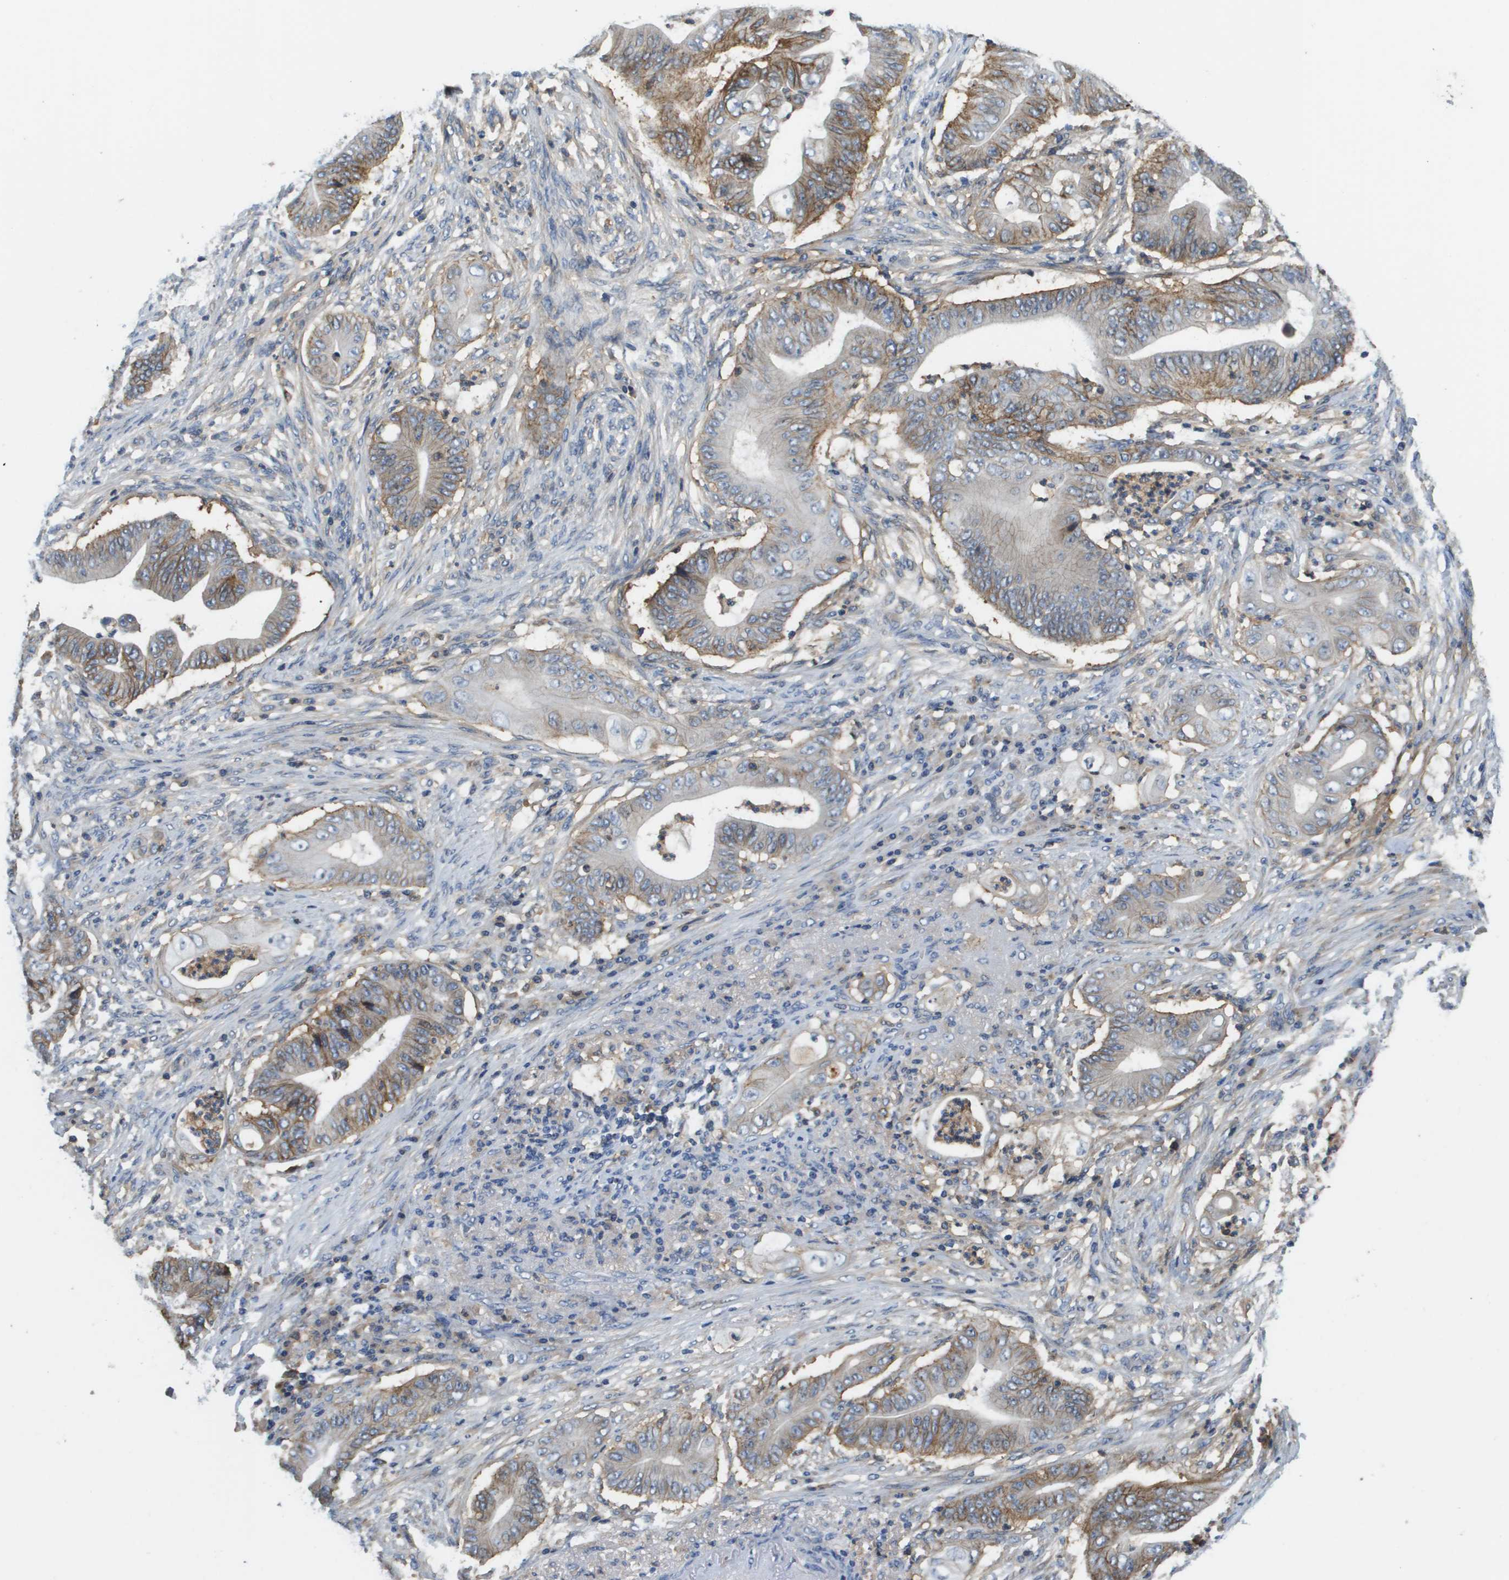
{"staining": {"intensity": "moderate", "quantity": "25%-75%", "location": "cytoplasmic/membranous"}, "tissue": "stomach cancer", "cell_type": "Tumor cells", "image_type": "cancer", "snomed": [{"axis": "morphology", "description": "Adenocarcinoma, NOS"}, {"axis": "topography", "description": "Stomach"}], "caption": "Protein analysis of adenocarcinoma (stomach) tissue shows moderate cytoplasmic/membranous expression in about 25%-75% of tumor cells.", "gene": "SLC16A3", "patient": {"sex": "female", "age": 73}}